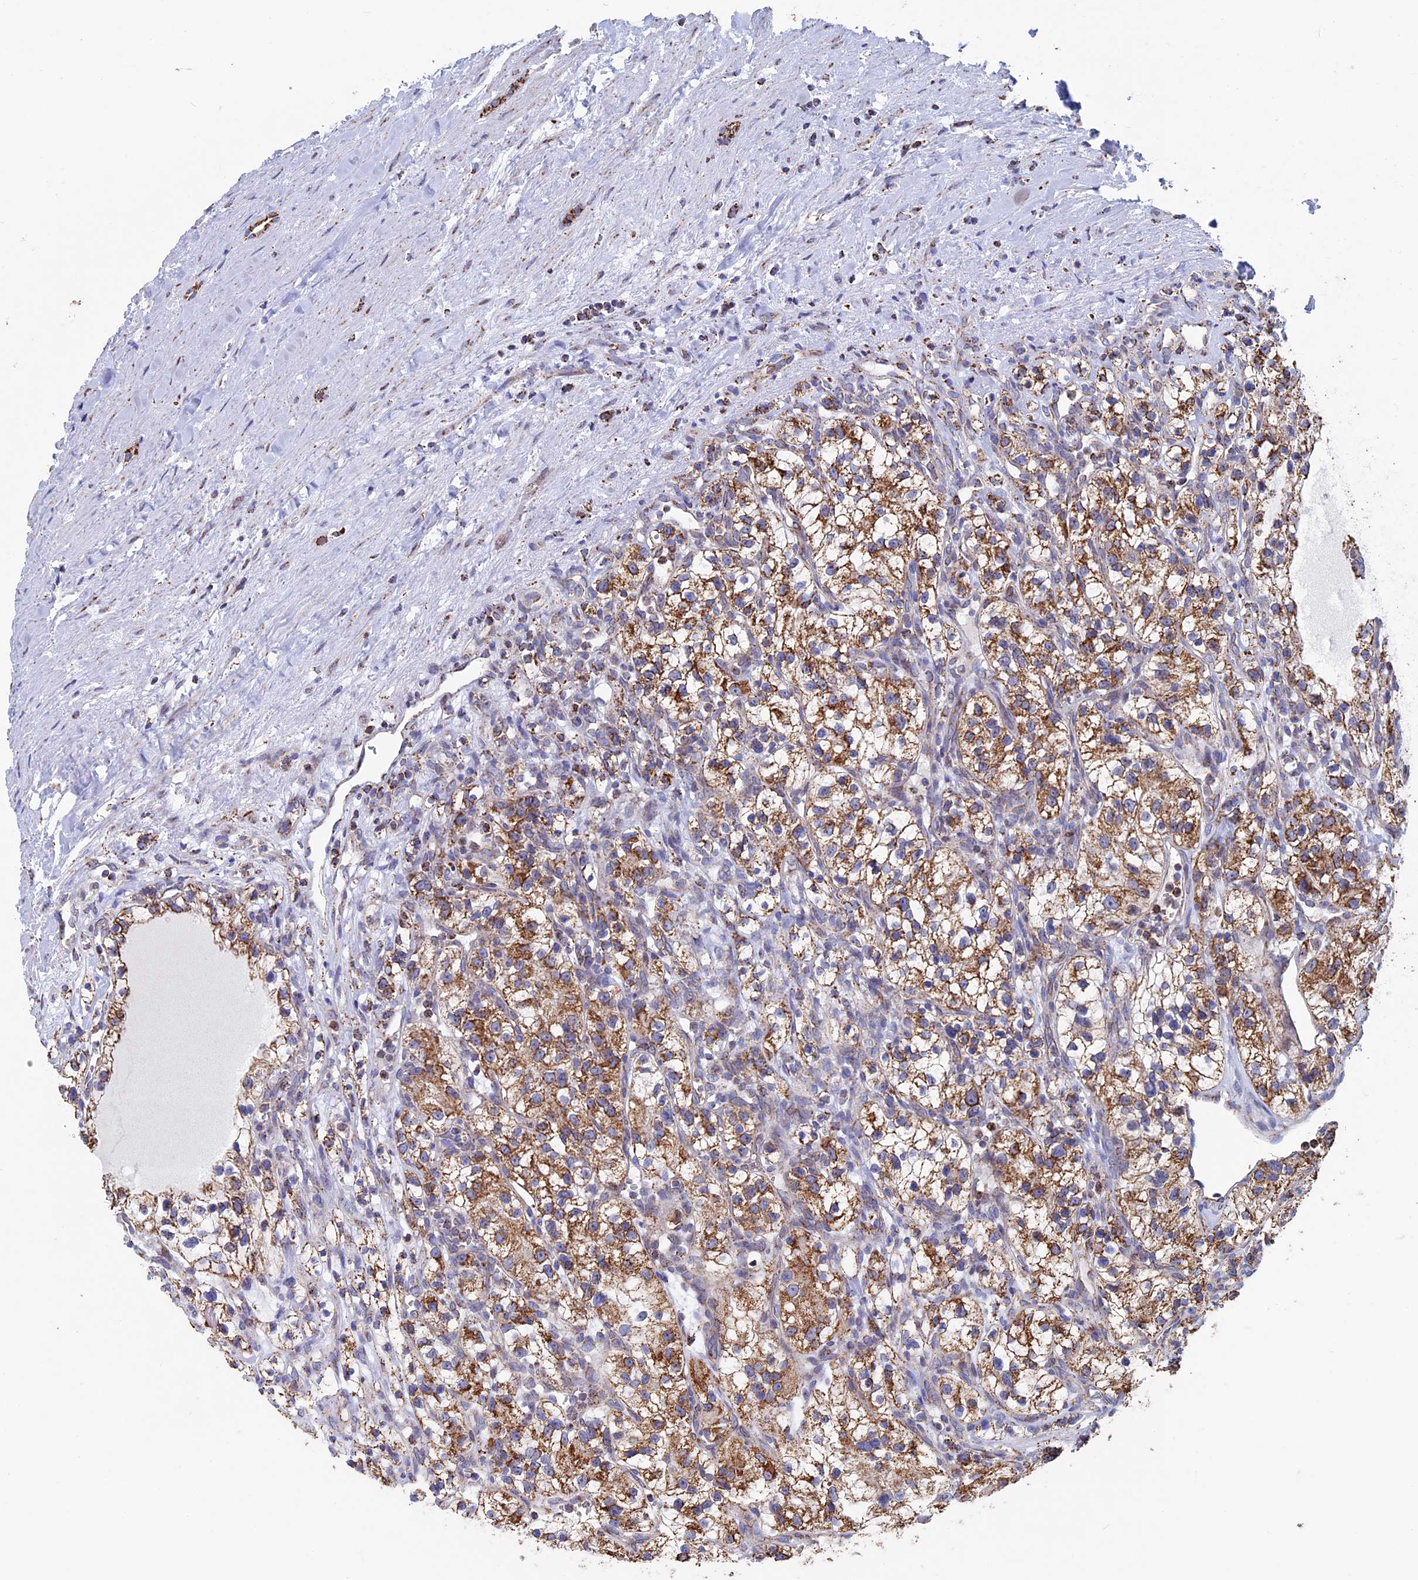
{"staining": {"intensity": "moderate", "quantity": ">75%", "location": "cytoplasmic/membranous"}, "tissue": "renal cancer", "cell_type": "Tumor cells", "image_type": "cancer", "snomed": [{"axis": "morphology", "description": "Adenocarcinoma, NOS"}, {"axis": "topography", "description": "Kidney"}], "caption": "This image displays renal cancer stained with immunohistochemistry (IHC) to label a protein in brown. The cytoplasmic/membranous of tumor cells show moderate positivity for the protein. Nuclei are counter-stained blue.", "gene": "SEC24D", "patient": {"sex": "female", "age": 57}}